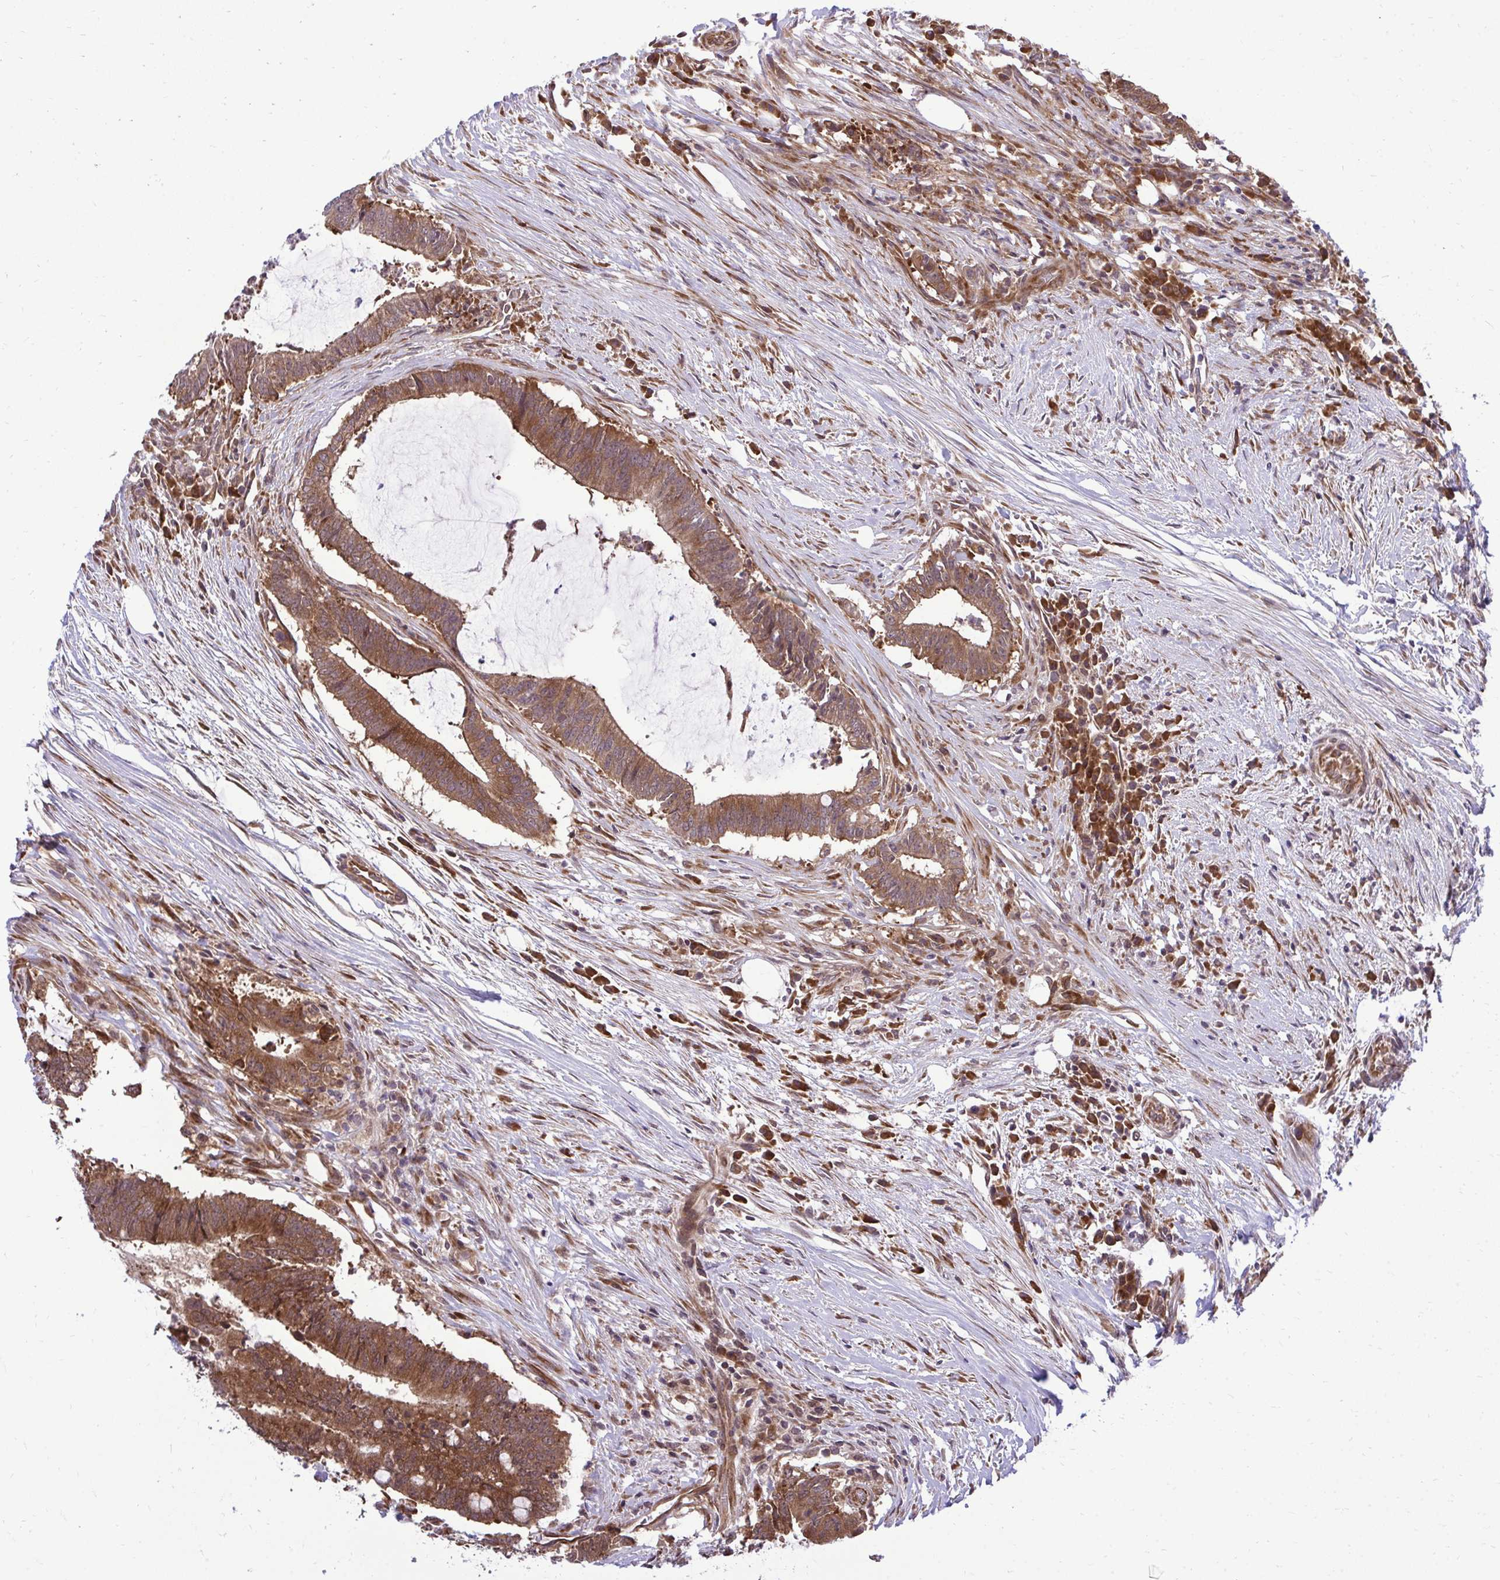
{"staining": {"intensity": "strong", "quantity": ">75%", "location": "cytoplasmic/membranous"}, "tissue": "colorectal cancer", "cell_type": "Tumor cells", "image_type": "cancer", "snomed": [{"axis": "morphology", "description": "Adenocarcinoma, NOS"}, {"axis": "topography", "description": "Colon"}], "caption": "This histopathology image demonstrates IHC staining of colorectal adenocarcinoma, with high strong cytoplasmic/membranous expression in about >75% of tumor cells.", "gene": "RPS15", "patient": {"sex": "female", "age": 43}}